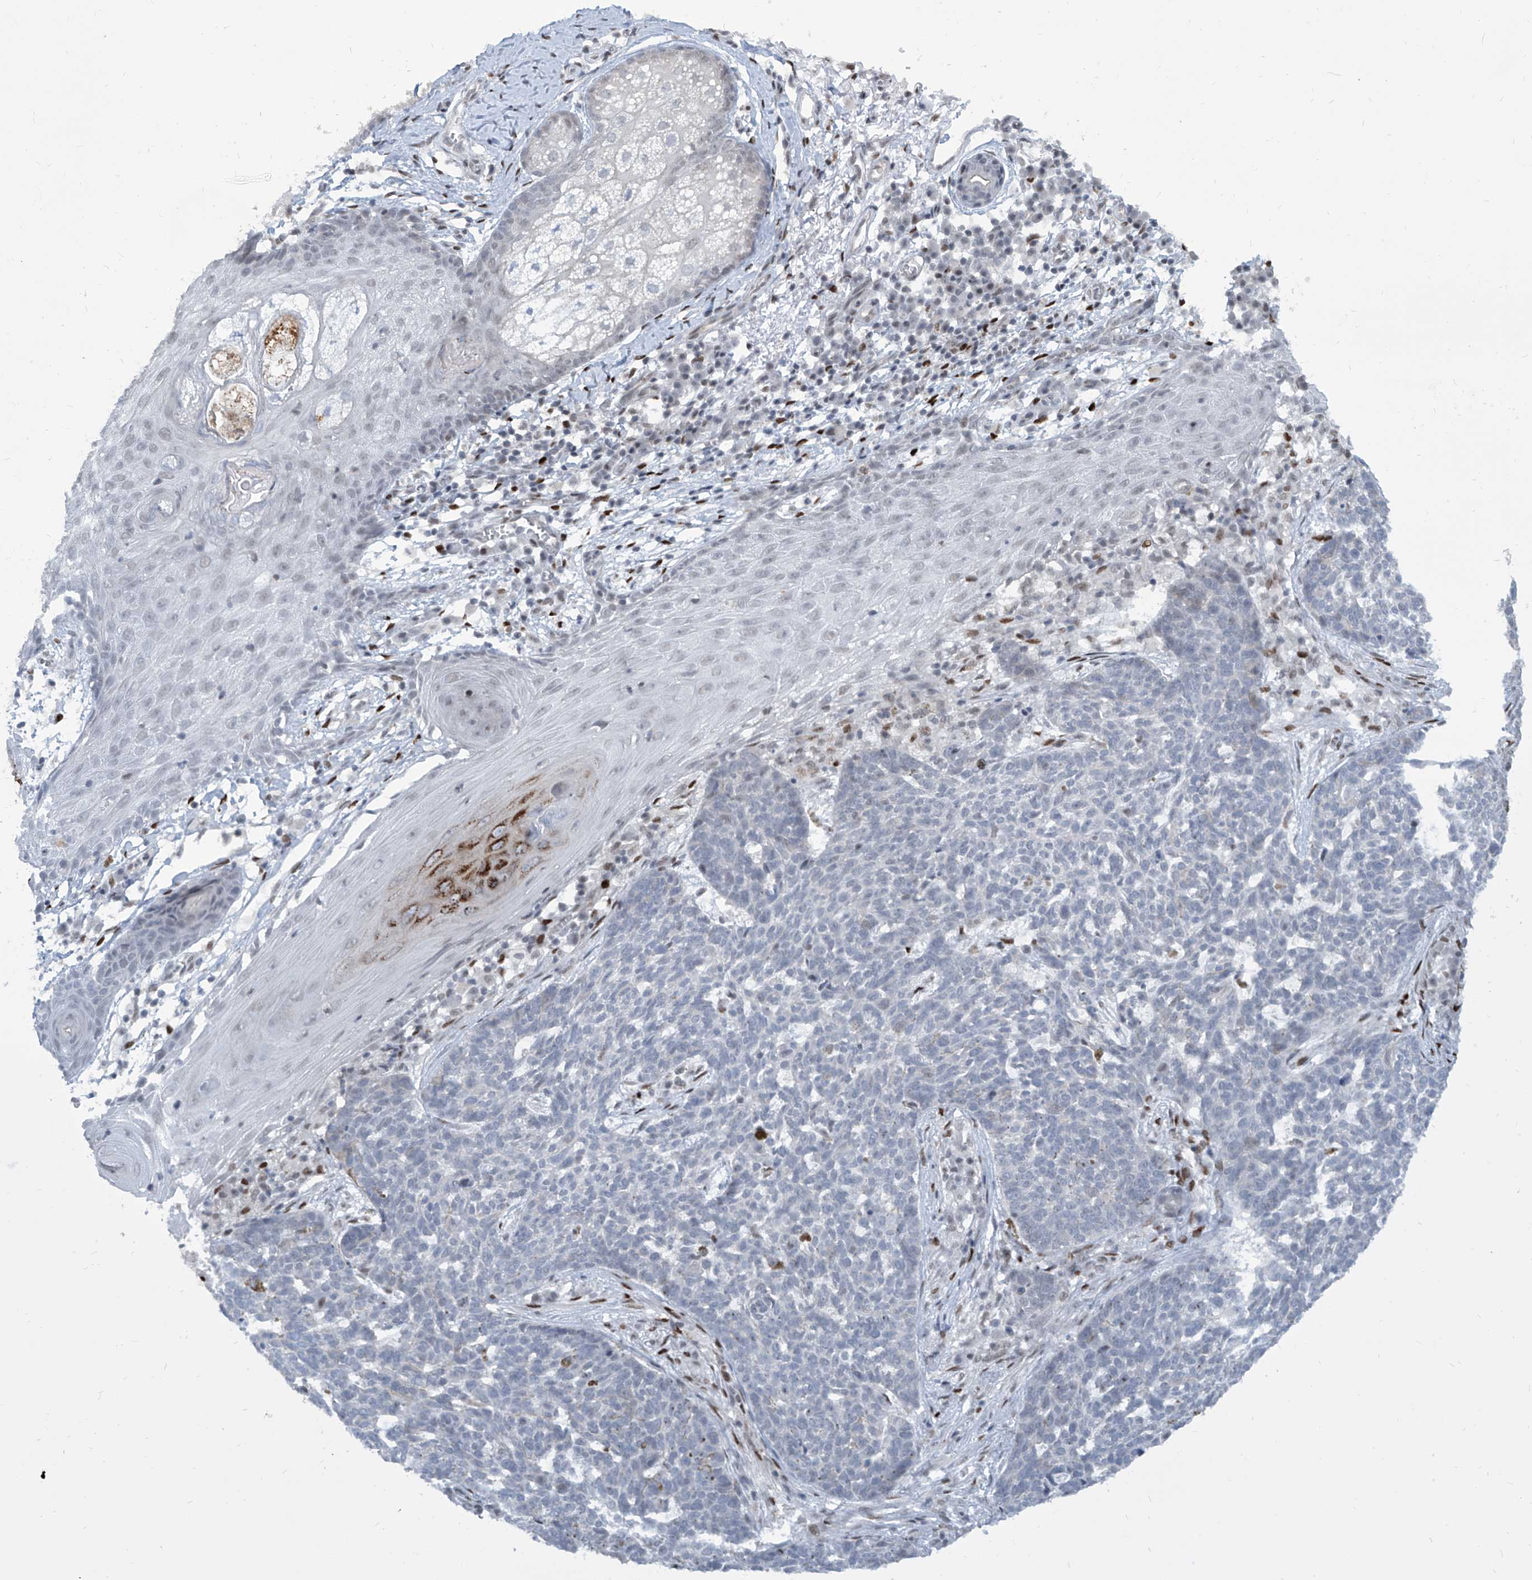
{"staining": {"intensity": "negative", "quantity": "none", "location": "none"}, "tissue": "skin cancer", "cell_type": "Tumor cells", "image_type": "cancer", "snomed": [{"axis": "morphology", "description": "Basal cell carcinoma"}, {"axis": "topography", "description": "Skin"}], "caption": "Skin basal cell carcinoma was stained to show a protein in brown. There is no significant positivity in tumor cells.", "gene": "IRF2", "patient": {"sex": "male", "age": 85}}